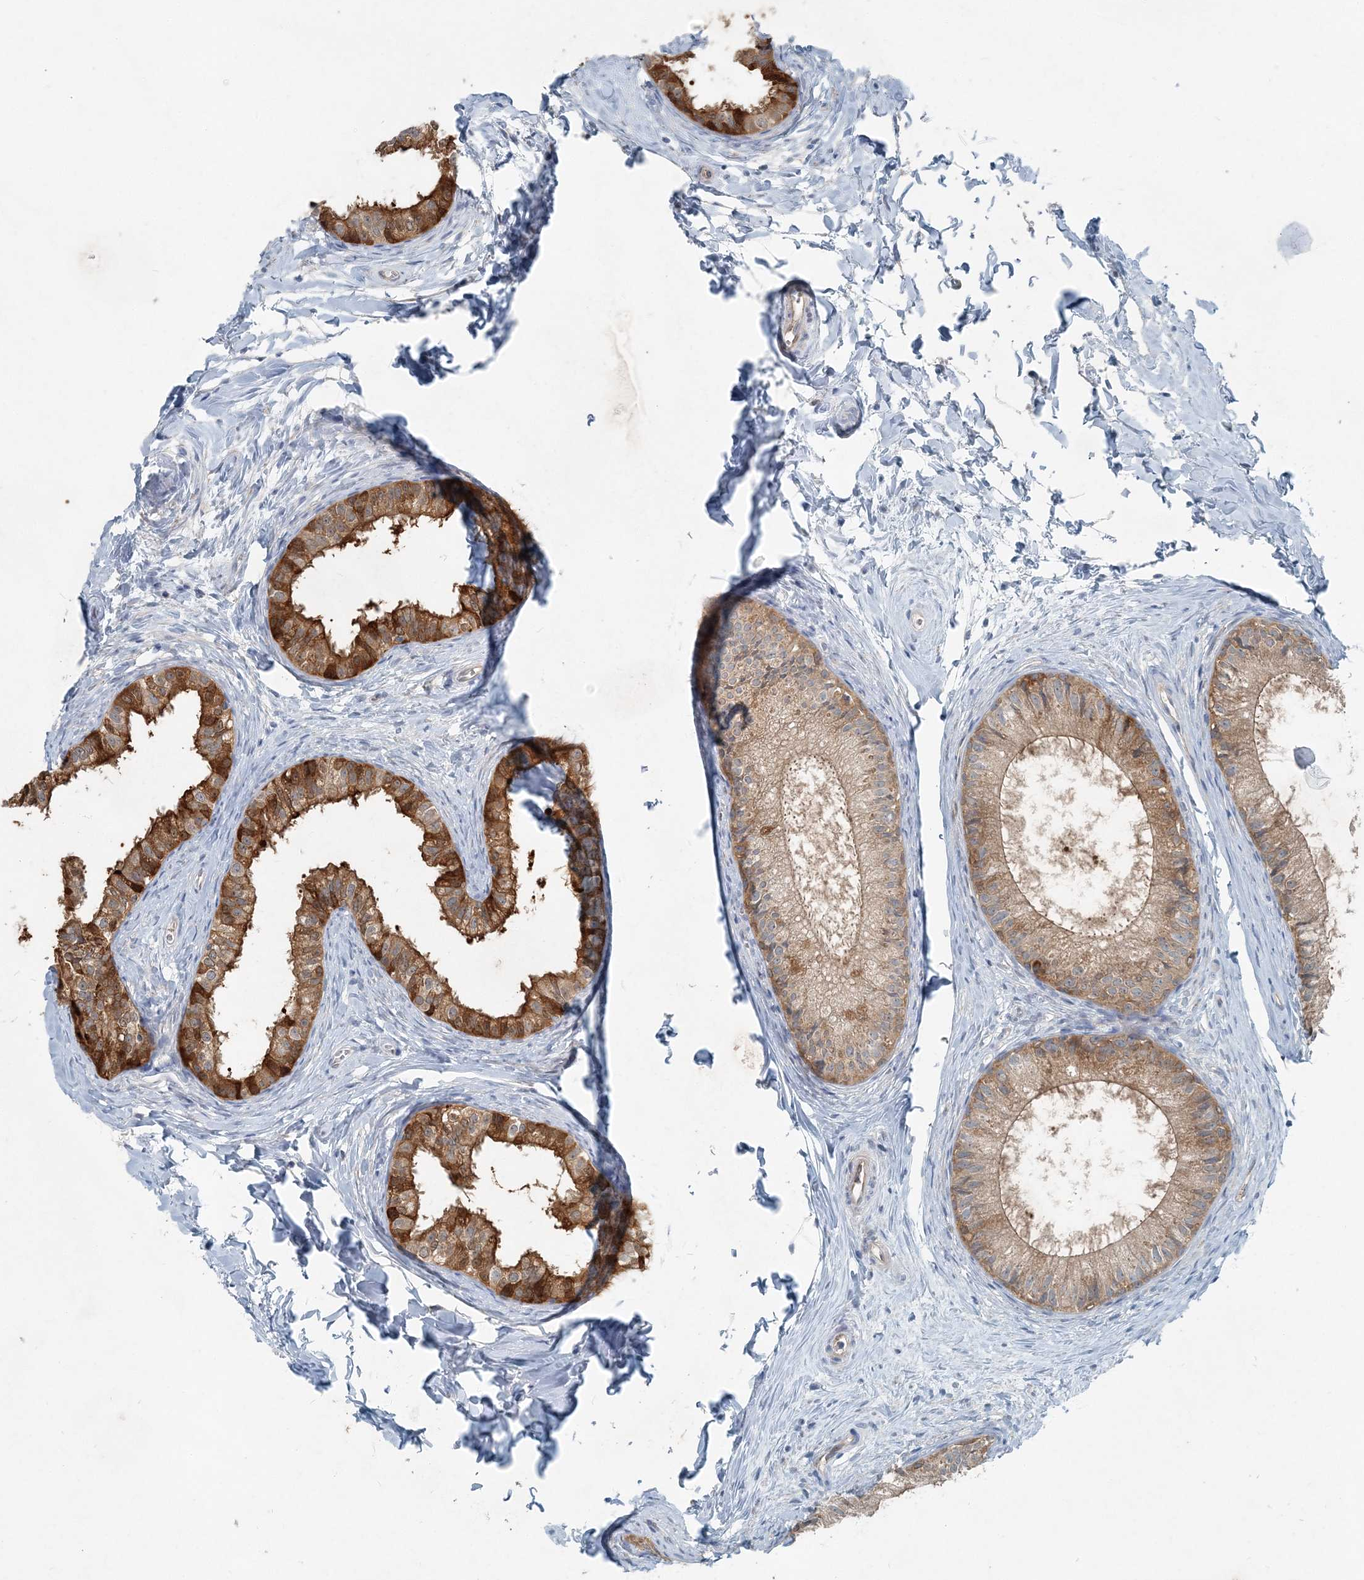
{"staining": {"intensity": "strong", "quantity": "25%-75%", "location": "cytoplasmic/membranous"}, "tissue": "epididymis", "cell_type": "Glandular cells", "image_type": "normal", "snomed": [{"axis": "morphology", "description": "Normal tissue, NOS"}, {"axis": "topography", "description": "Epididymis"}], "caption": "Brown immunohistochemical staining in unremarkable human epididymis shows strong cytoplasmic/membranous staining in approximately 25%-75% of glandular cells. Using DAB (brown) and hematoxylin (blue) stains, captured at high magnification using brightfield microscopy.", "gene": "ARMH1", "patient": {"sex": "male", "age": 34}}